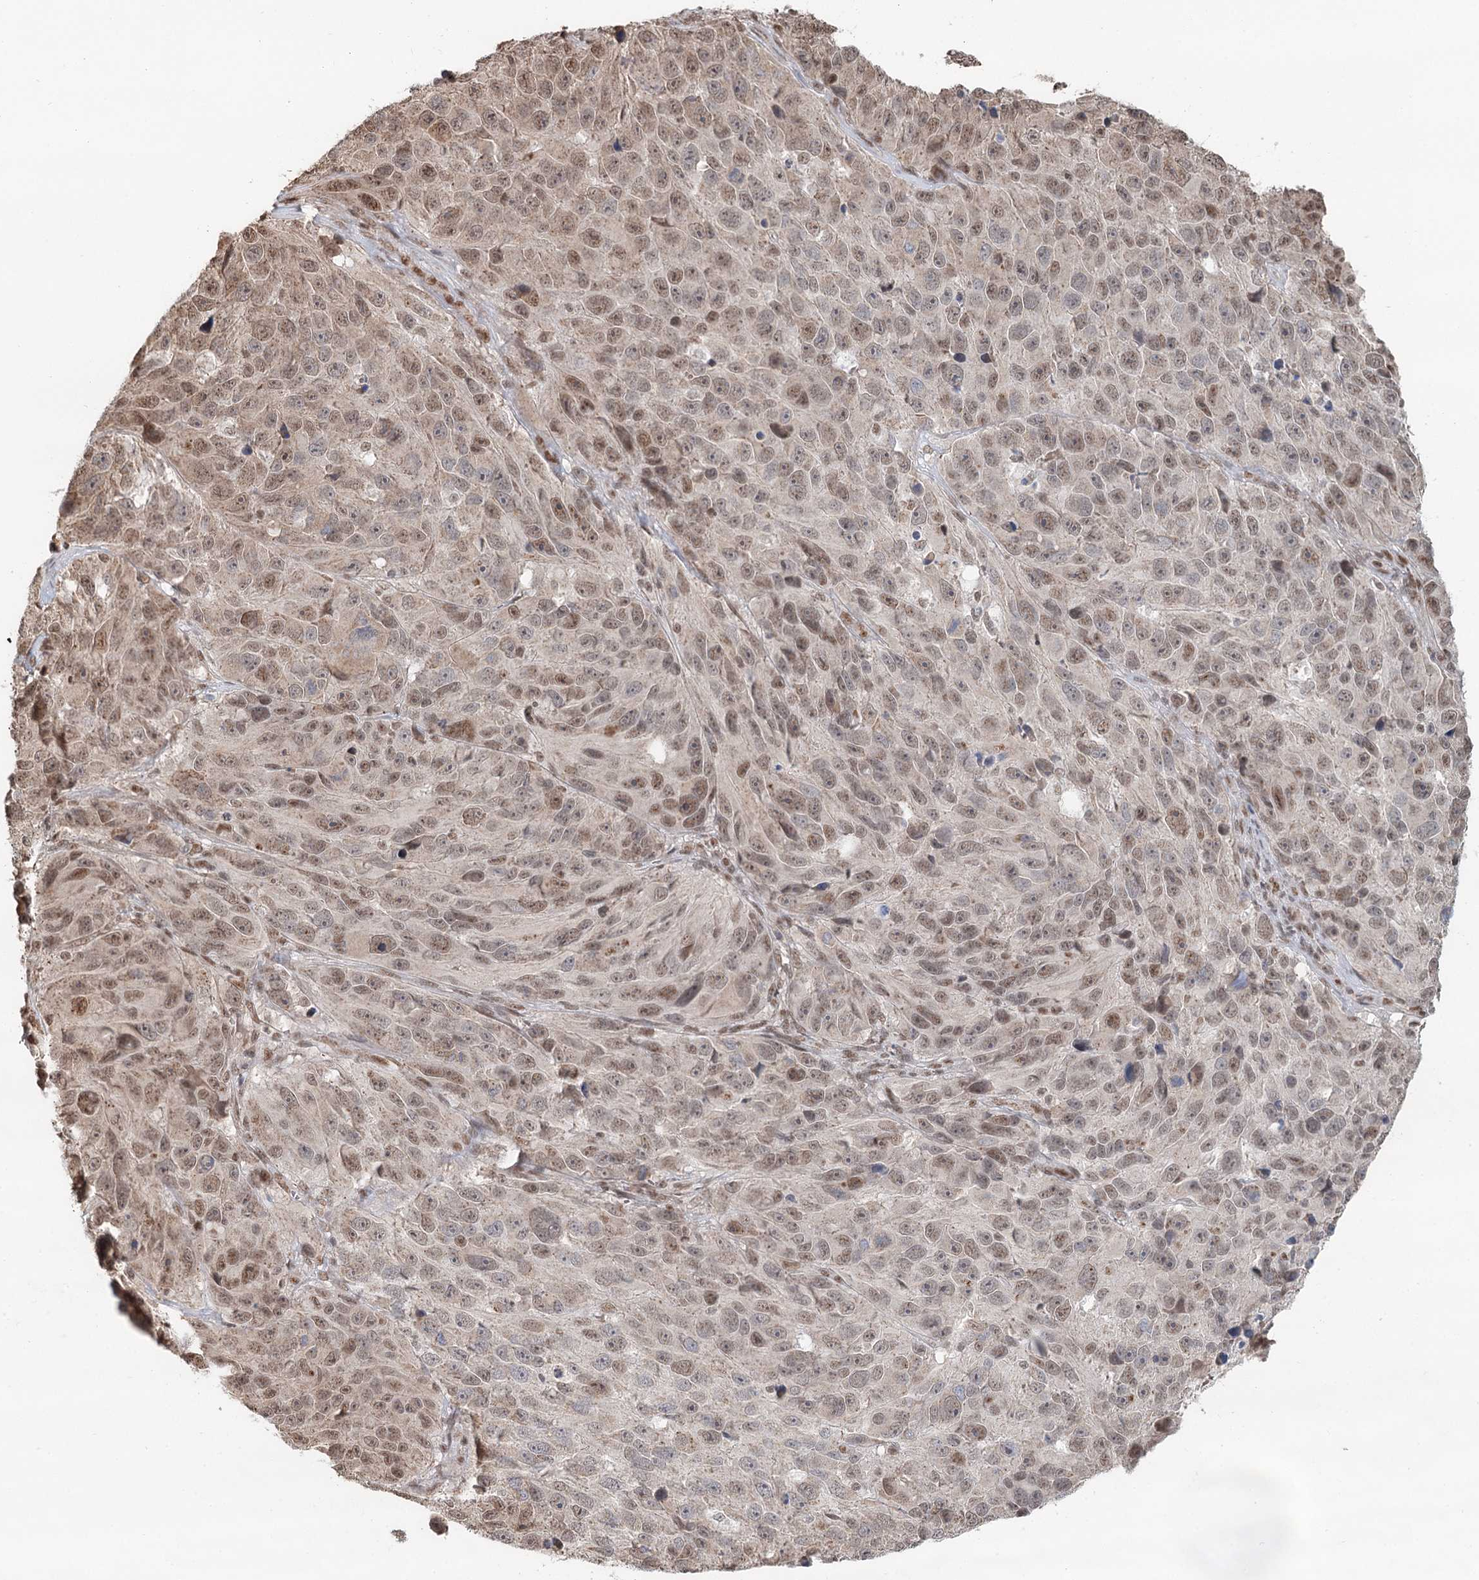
{"staining": {"intensity": "moderate", "quantity": ">75%", "location": "cytoplasmic/membranous,nuclear"}, "tissue": "melanoma", "cell_type": "Tumor cells", "image_type": "cancer", "snomed": [{"axis": "morphology", "description": "Malignant melanoma, NOS"}, {"axis": "topography", "description": "Skin"}], "caption": "An IHC histopathology image of neoplastic tissue is shown. Protein staining in brown highlights moderate cytoplasmic/membranous and nuclear positivity in melanoma within tumor cells.", "gene": "GPALPP1", "patient": {"sex": "male", "age": 84}}